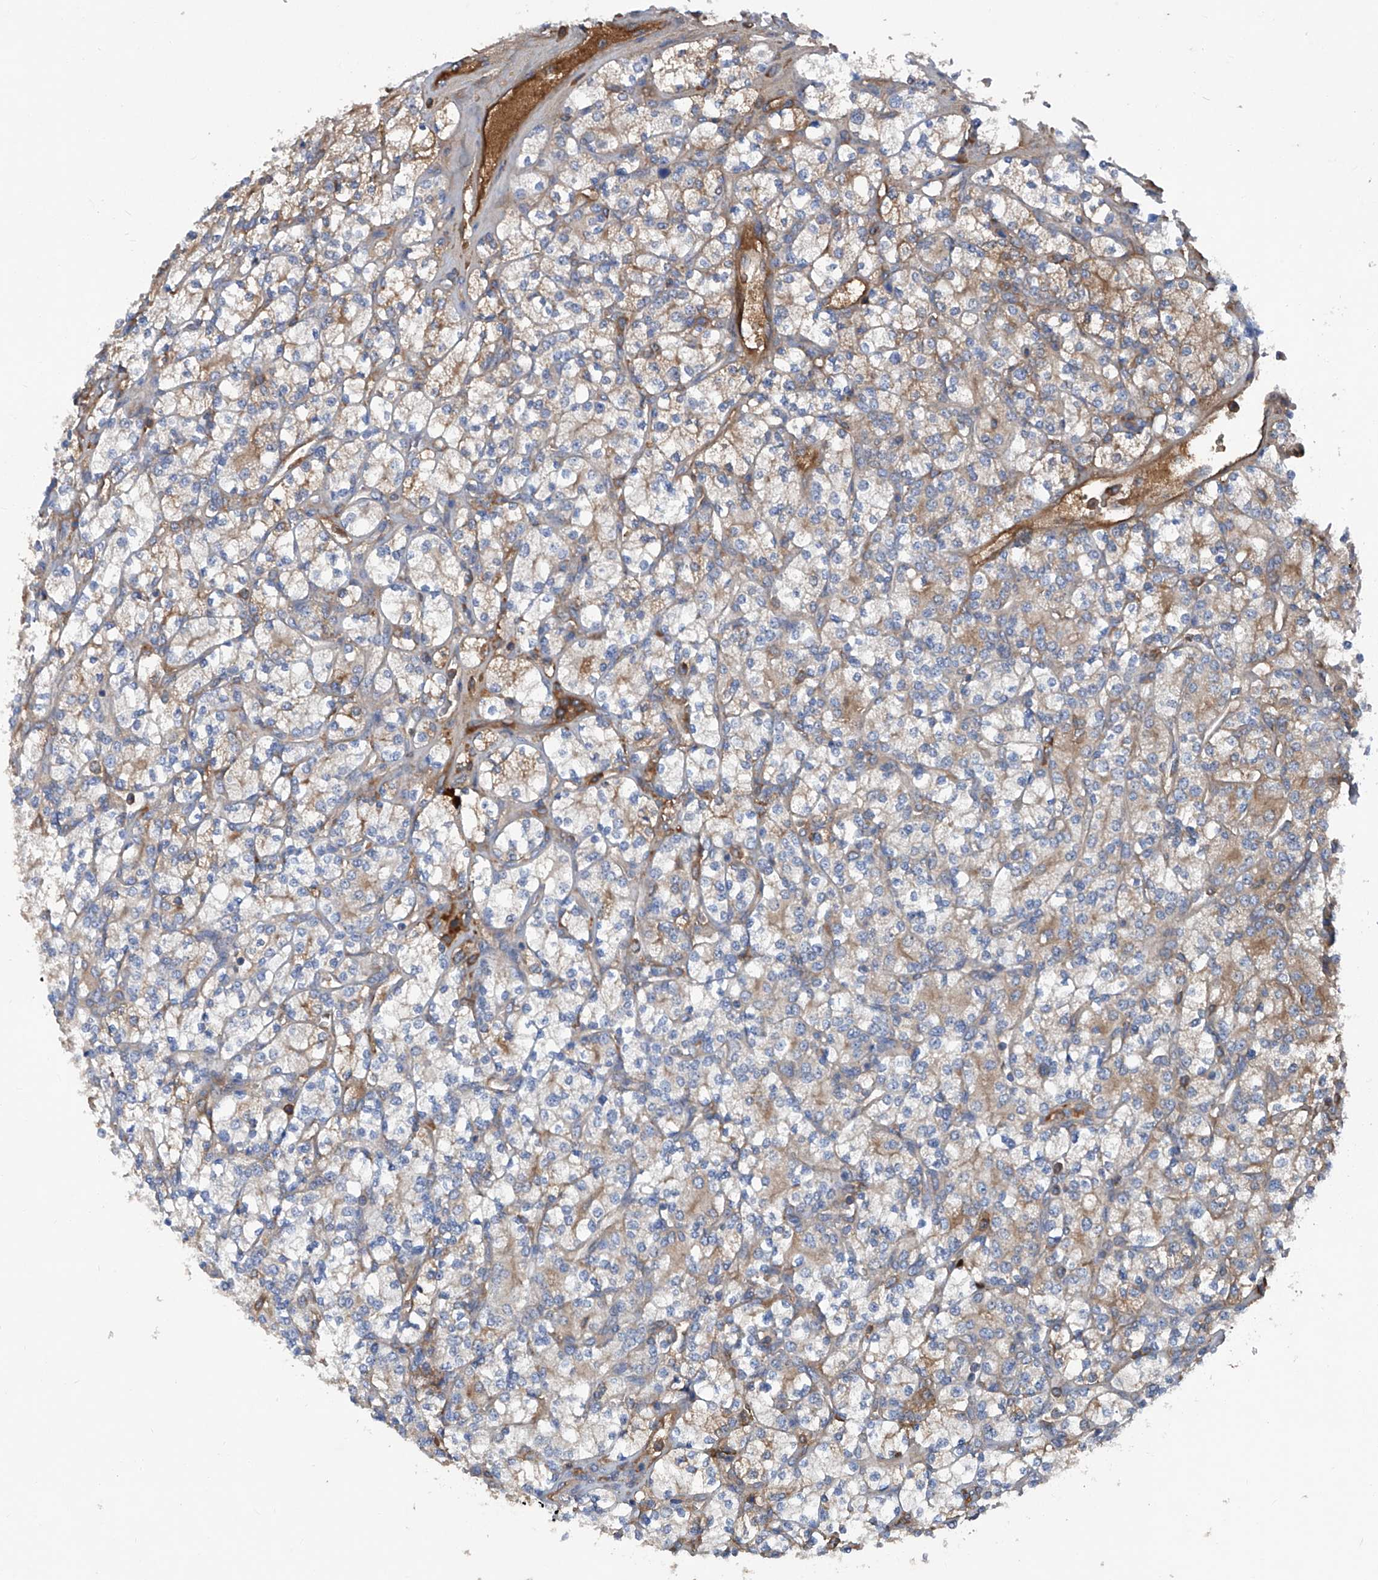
{"staining": {"intensity": "moderate", "quantity": "<25%", "location": "cytoplasmic/membranous"}, "tissue": "renal cancer", "cell_type": "Tumor cells", "image_type": "cancer", "snomed": [{"axis": "morphology", "description": "Adenocarcinoma, NOS"}, {"axis": "topography", "description": "Kidney"}], "caption": "Renal adenocarcinoma stained with immunohistochemistry demonstrates moderate cytoplasmic/membranous positivity in about <25% of tumor cells.", "gene": "ASCC3", "patient": {"sex": "male", "age": 77}}